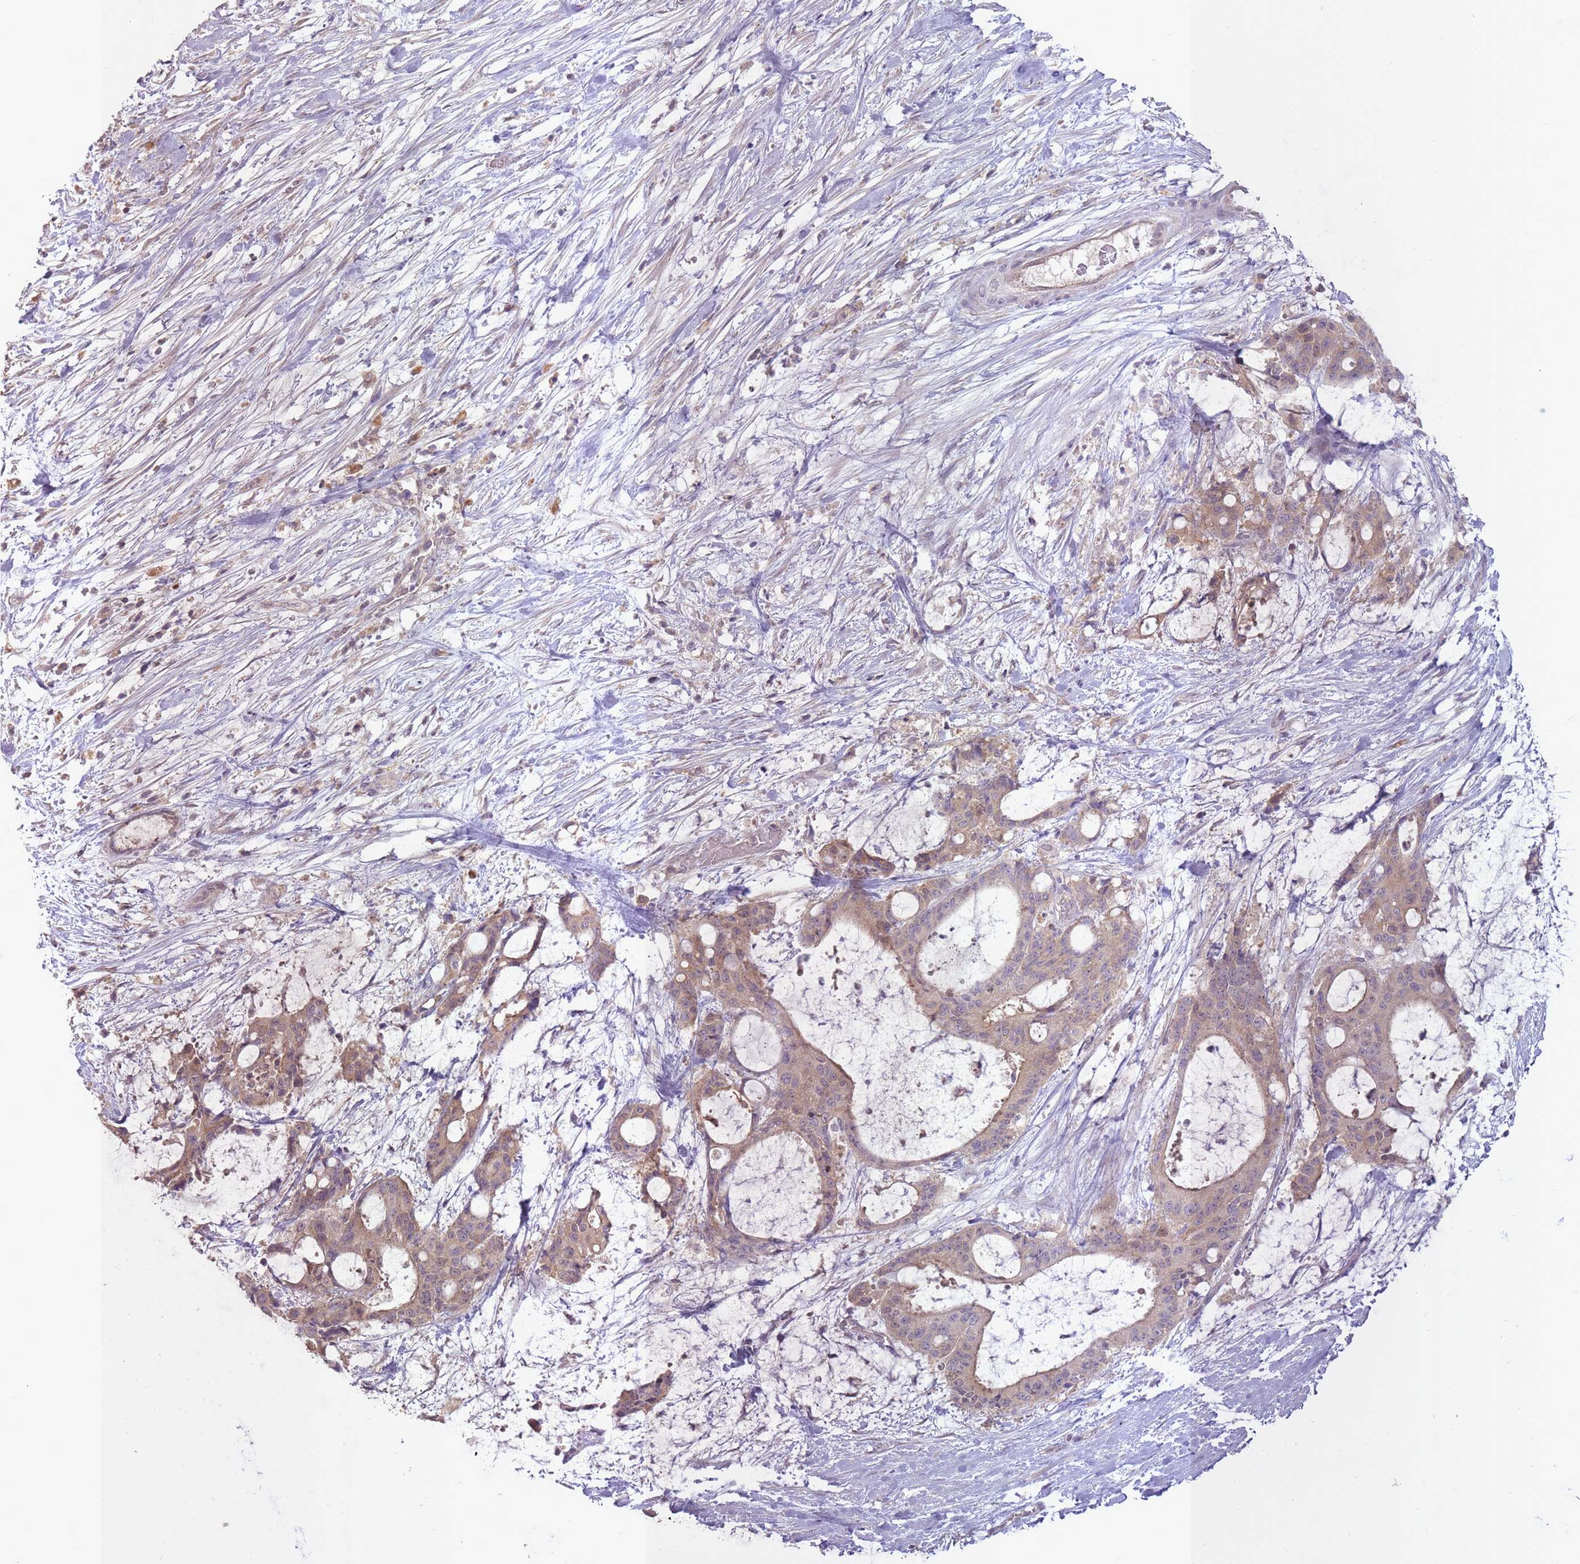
{"staining": {"intensity": "weak", "quantity": "25%-75%", "location": "cytoplasmic/membranous"}, "tissue": "liver cancer", "cell_type": "Tumor cells", "image_type": "cancer", "snomed": [{"axis": "morphology", "description": "Normal tissue, NOS"}, {"axis": "morphology", "description": "Cholangiocarcinoma"}, {"axis": "topography", "description": "Liver"}, {"axis": "topography", "description": "Peripheral nerve tissue"}], "caption": "Liver cancer tissue reveals weak cytoplasmic/membranous staining in about 25%-75% of tumor cells, visualized by immunohistochemistry.", "gene": "LRATD2", "patient": {"sex": "female", "age": 73}}